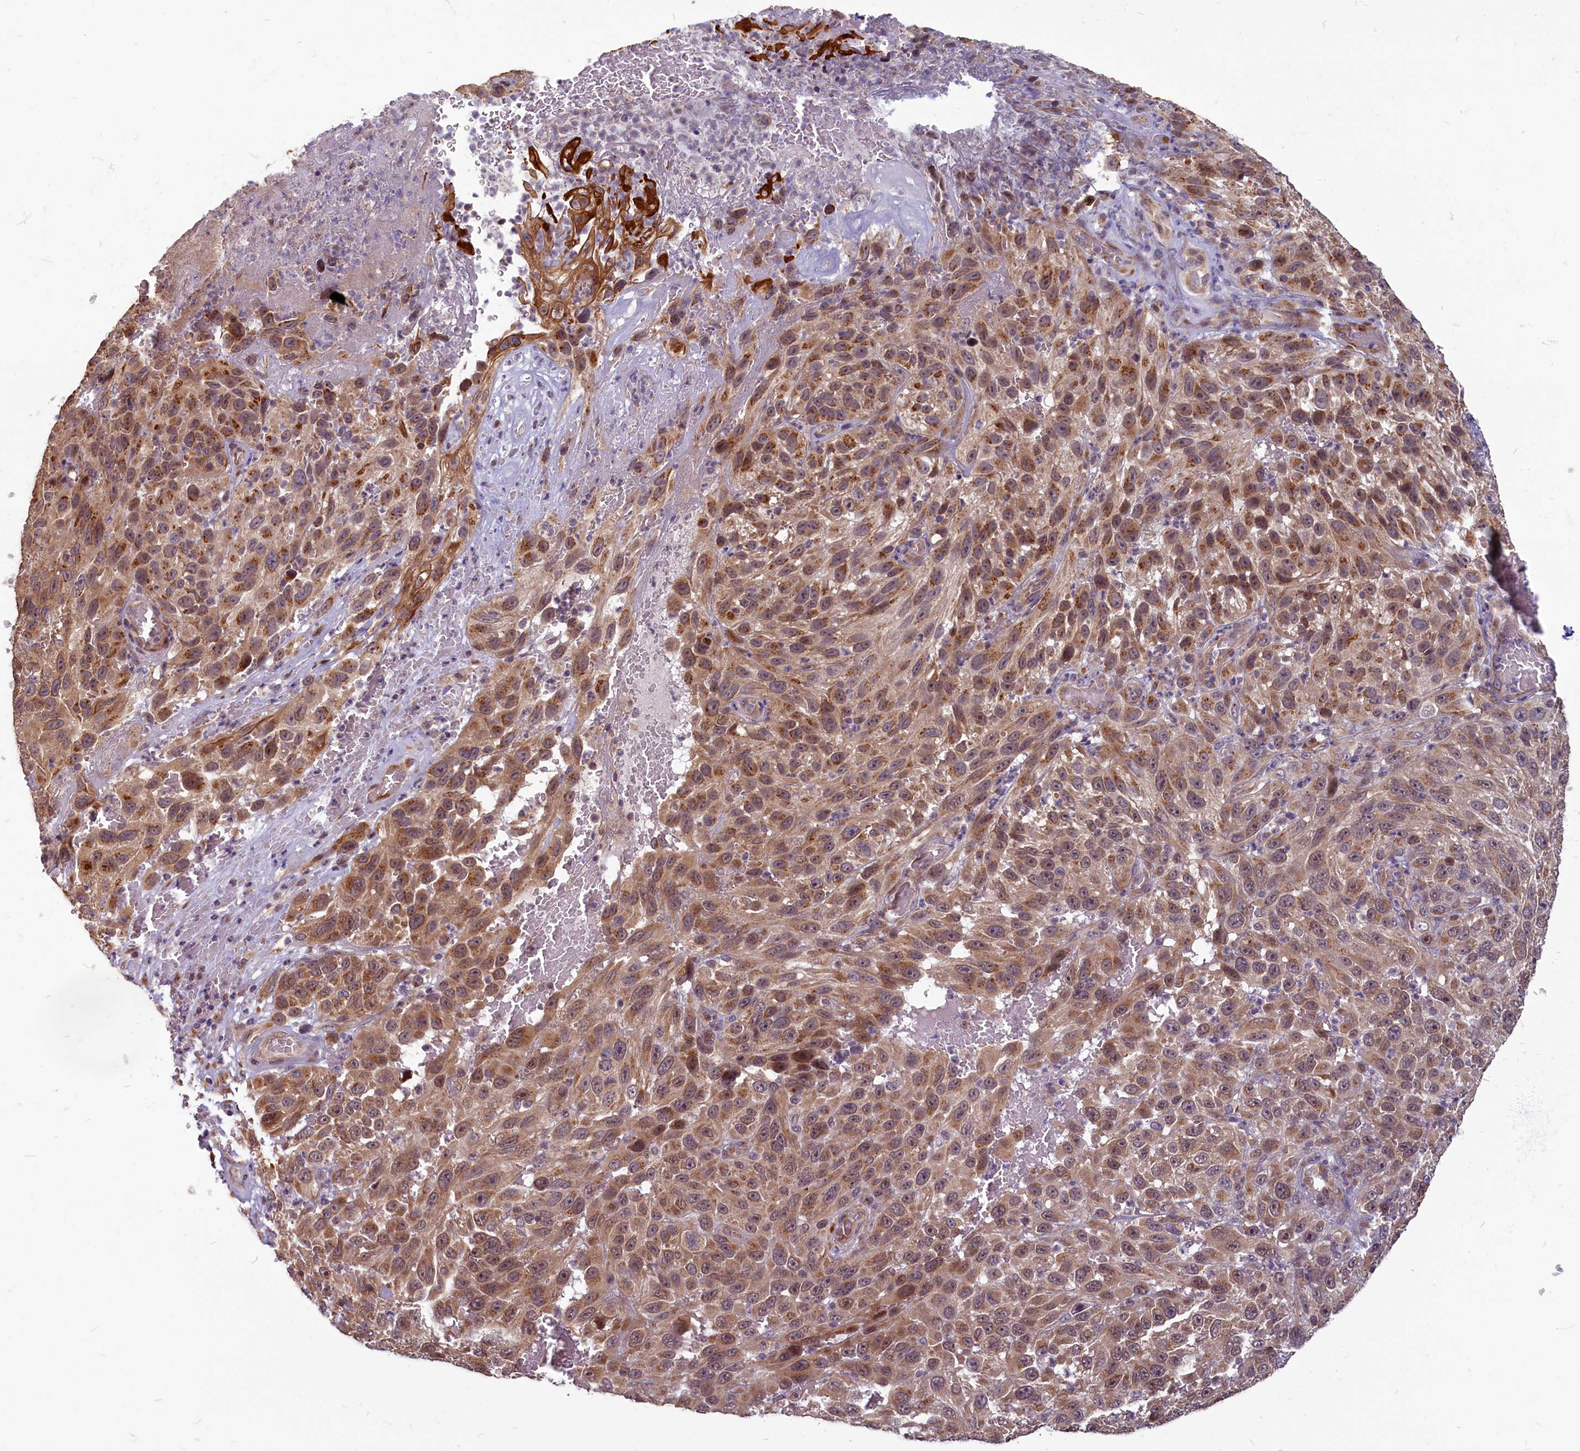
{"staining": {"intensity": "moderate", "quantity": ">75%", "location": "cytoplasmic/membranous"}, "tissue": "melanoma", "cell_type": "Tumor cells", "image_type": "cancer", "snomed": [{"axis": "morphology", "description": "Malignant melanoma, NOS"}, {"axis": "topography", "description": "Skin"}], "caption": "The micrograph exhibits immunohistochemical staining of melanoma. There is moderate cytoplasmic/membranous expression is present in about >75% of tumor cells. Immunohistochemistry stains the protein of interest in brown and the nuclei are stained blue.", "gene": "MYCBP", "patient": {"sex": "female", "age": 96}}